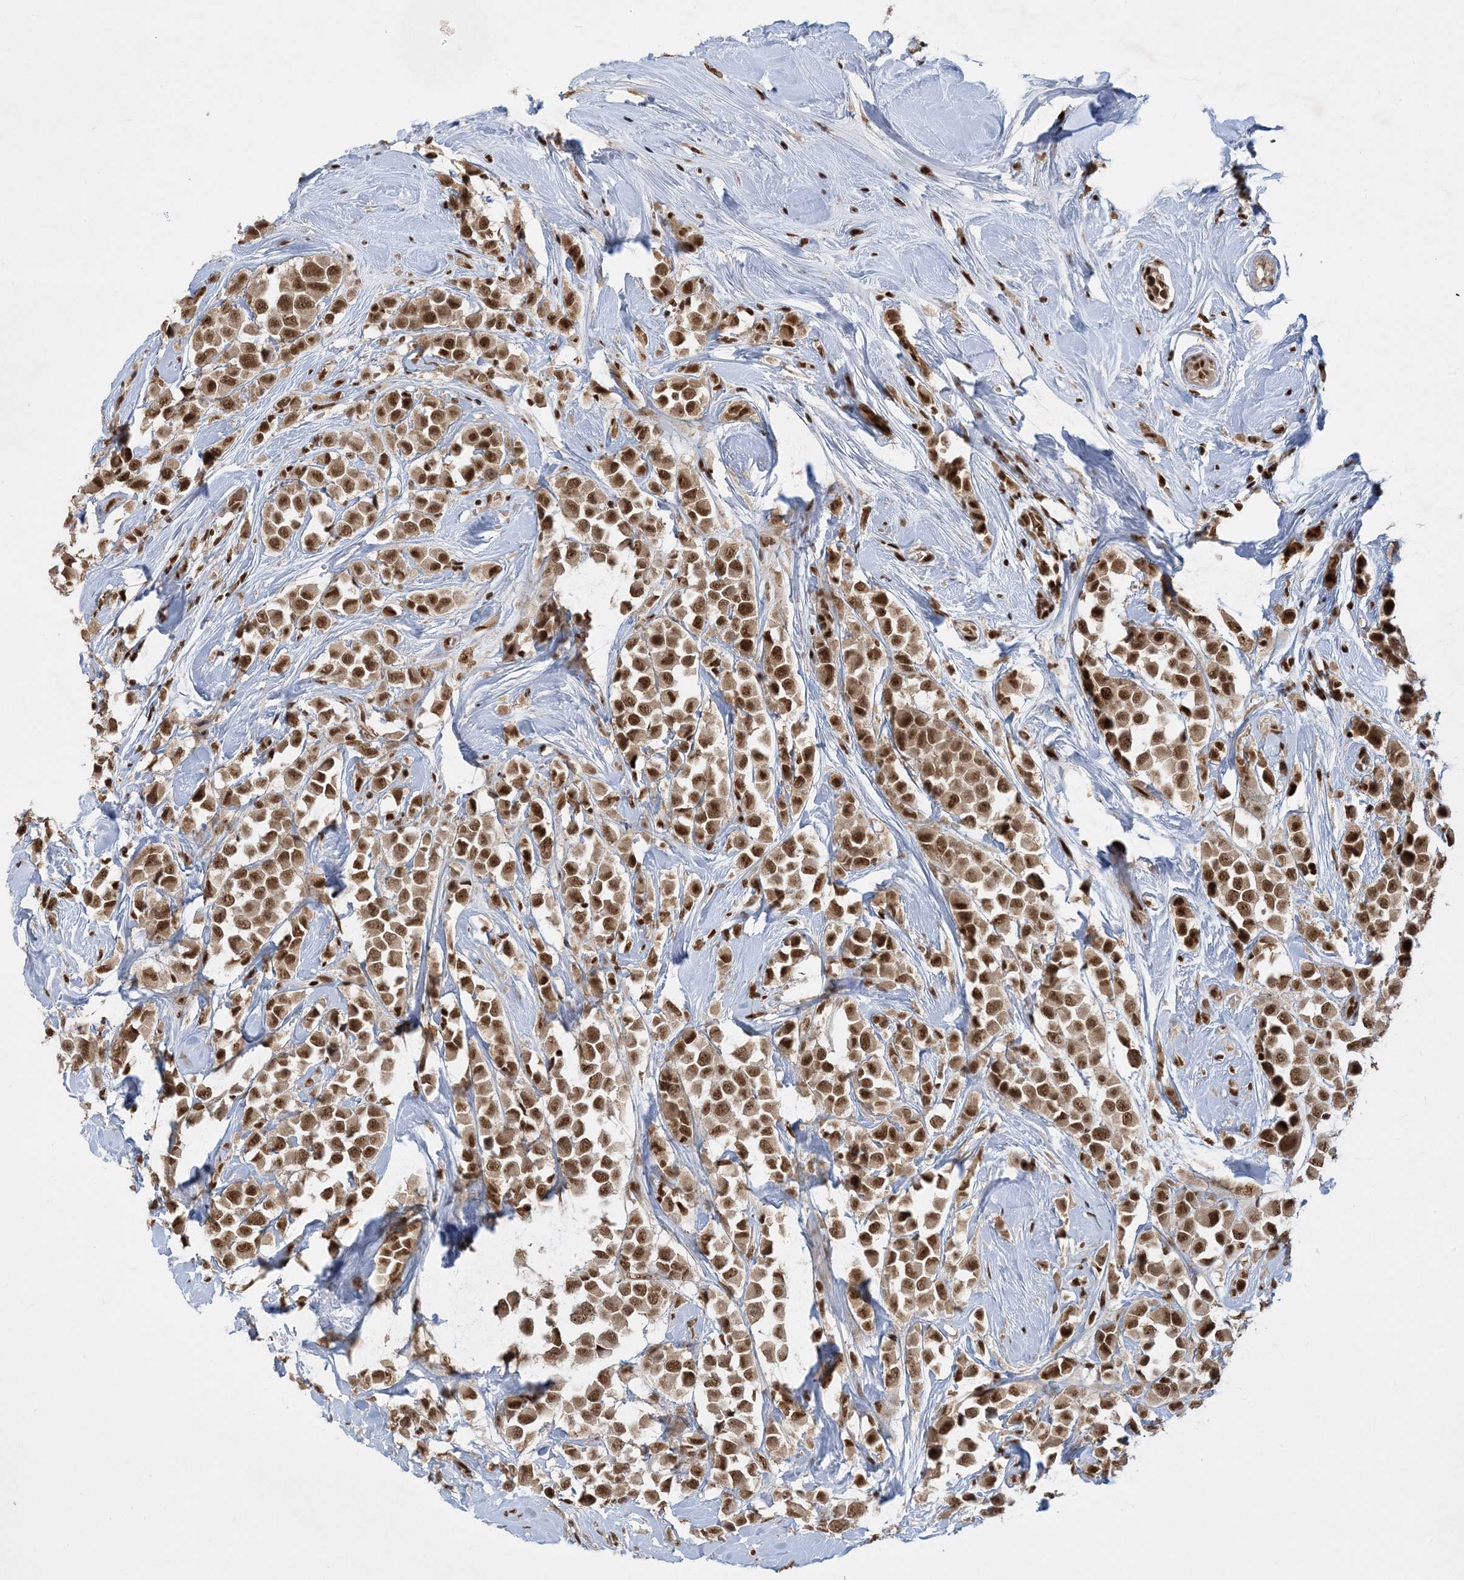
{"staining": {"intensity": "moderate", "quantity": ">75%", "location": "nuclear"}, "tissue": "breast cancer", "cell_type": "Tumor cells", "image_type": "cancer", "snomed": [{"axis": "morphology", "description": "Duct carcinoma"}, {"axis": "topography", "description": "Breast"}], "caption": "Tumor cells show medium levels of moderate nuclear staining in about >75% of cells in infiltrating ductal carcinoma (breast).", "gene": "PPIL2", "patient": {"sex": "female", "age": 61}}